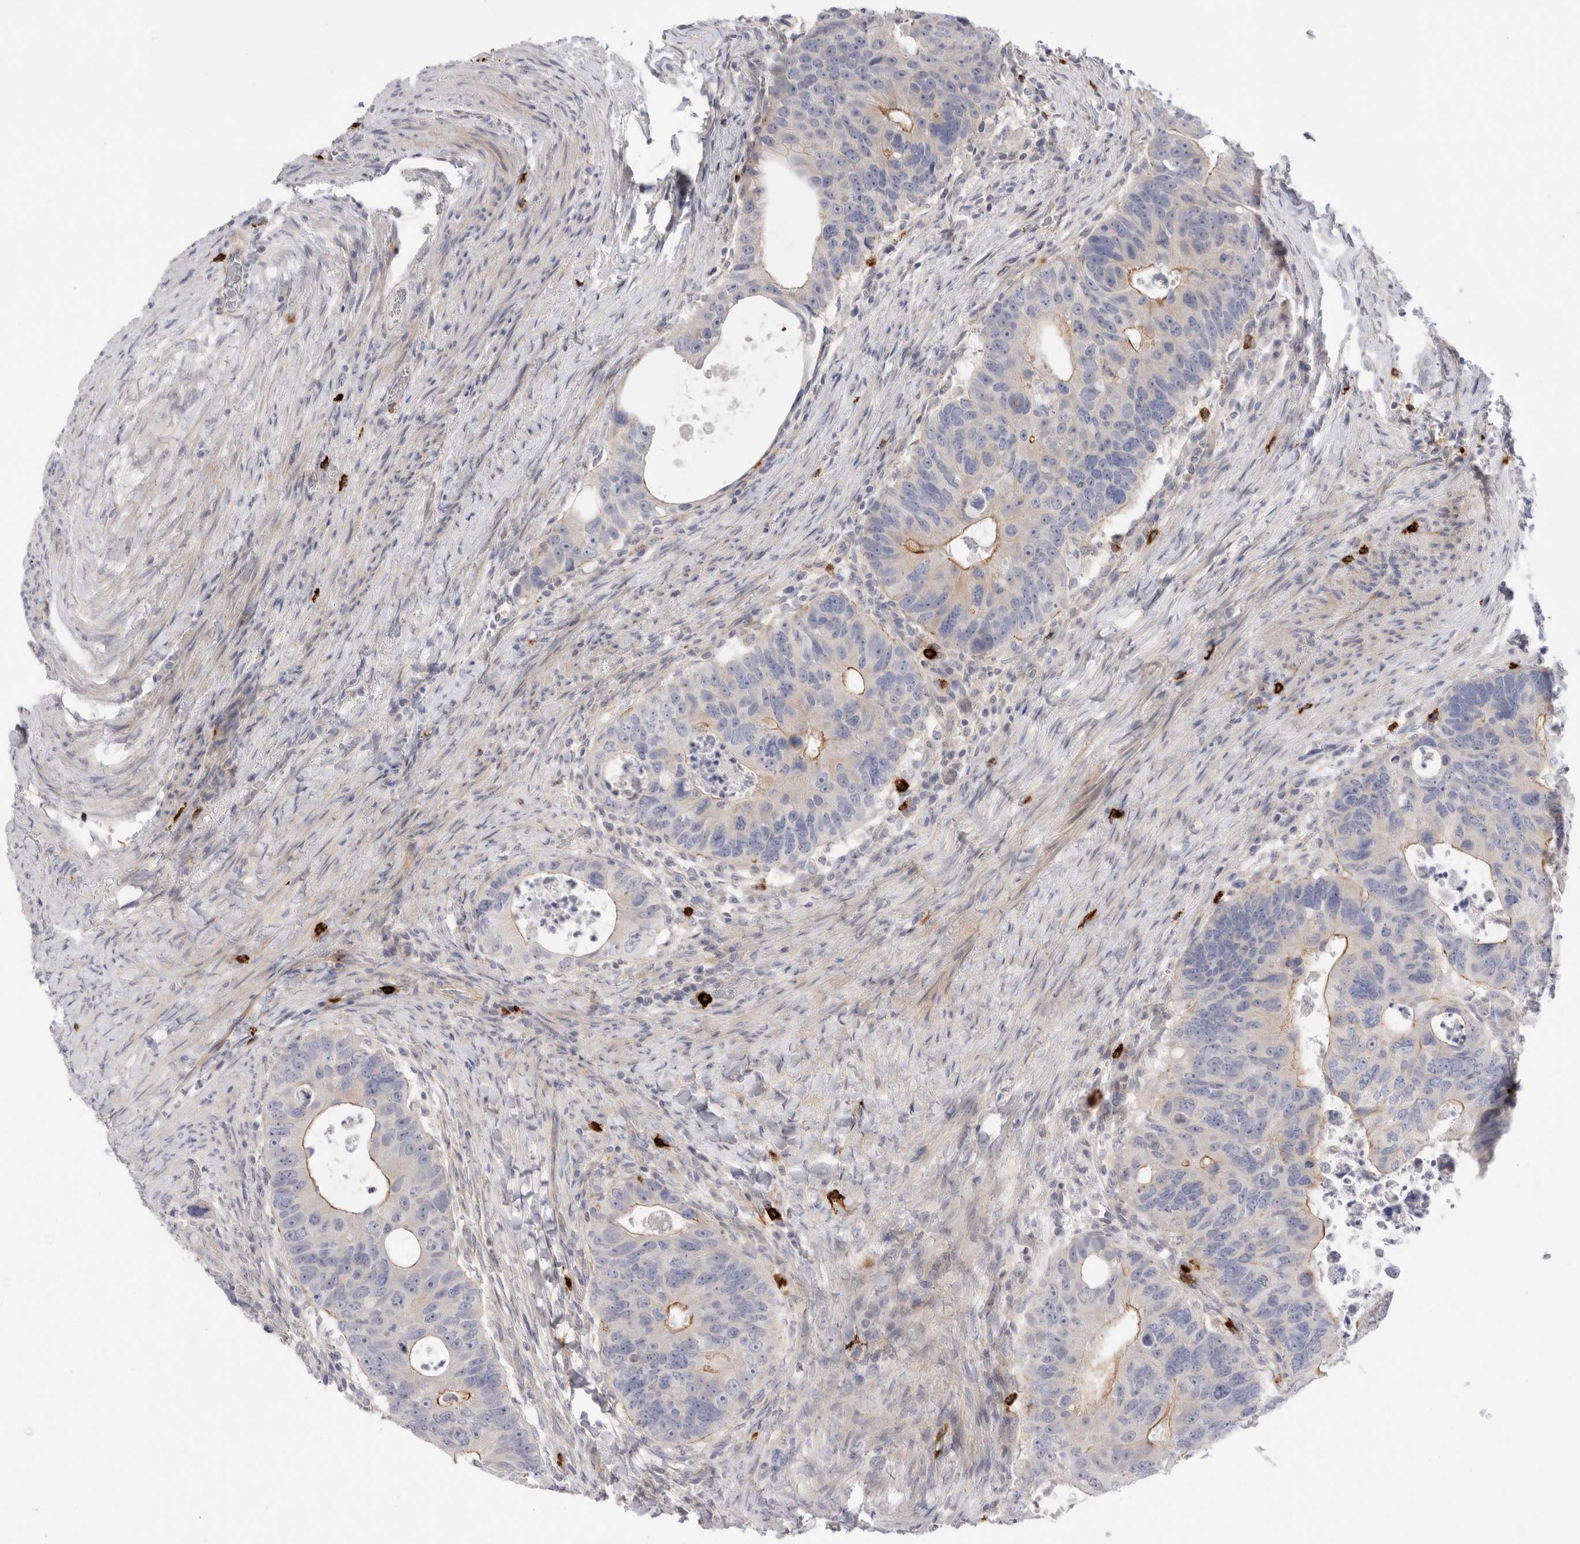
{"staining": {"intensity": "weak", "quantity": "<25%", "location": "cytoplasmic/membranous"}, "tissue": "colorectal cancer", "cell_type": "Tumor cells", "image_type": "cancer", "snomed": [{"axis": "morphology", "description": "Adenocarcinoma, NOS"}, {"axis": "topography", "description": "Rectum"}], "caption": "This is an immunohistochemistry (IHC) image of colorectal adenocarcinoma. There is no positivity in tumor cells.", "gene": "SPINK2", "patient": {"sex": "male", "age": 59}}